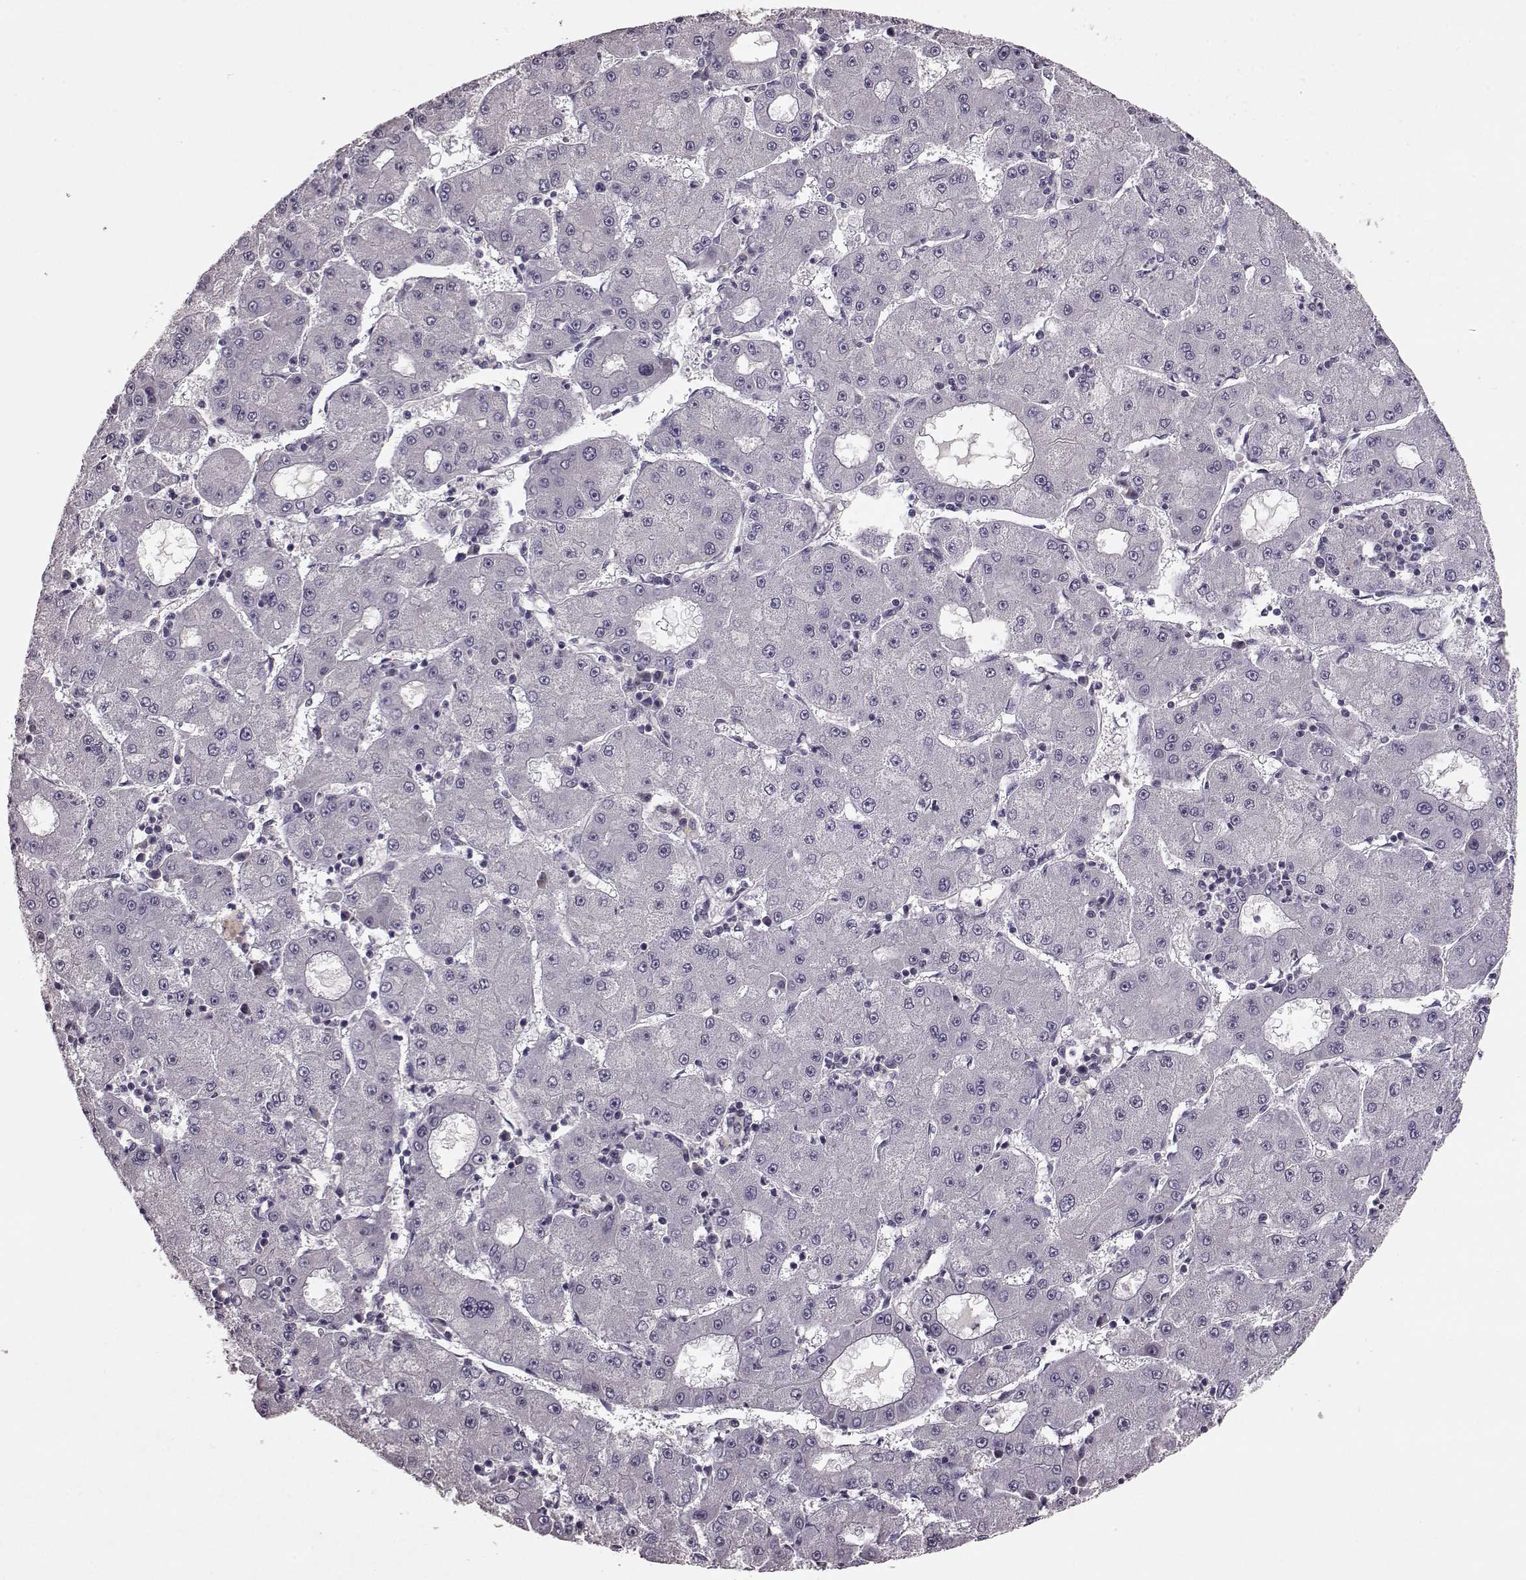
{"staining": {"intensity": "negative", "quantity": "none", "location": "none"}, "tissue": "liver cancer", "cell_type": "Tumor cells", "image_type": "cancer", "snomed": [{"axis": "morphology", "description": "Carcinoma, Hepatocellular, NOS"}, {"axis": "topography", "description": "Liver"}], "caption": "Human liver cancer stained for a protein using immunohistochemistry reveals no positivity in tumor cells.", "gene": "SLC52A3", "patient": {"sex": "male", "age": 73}}